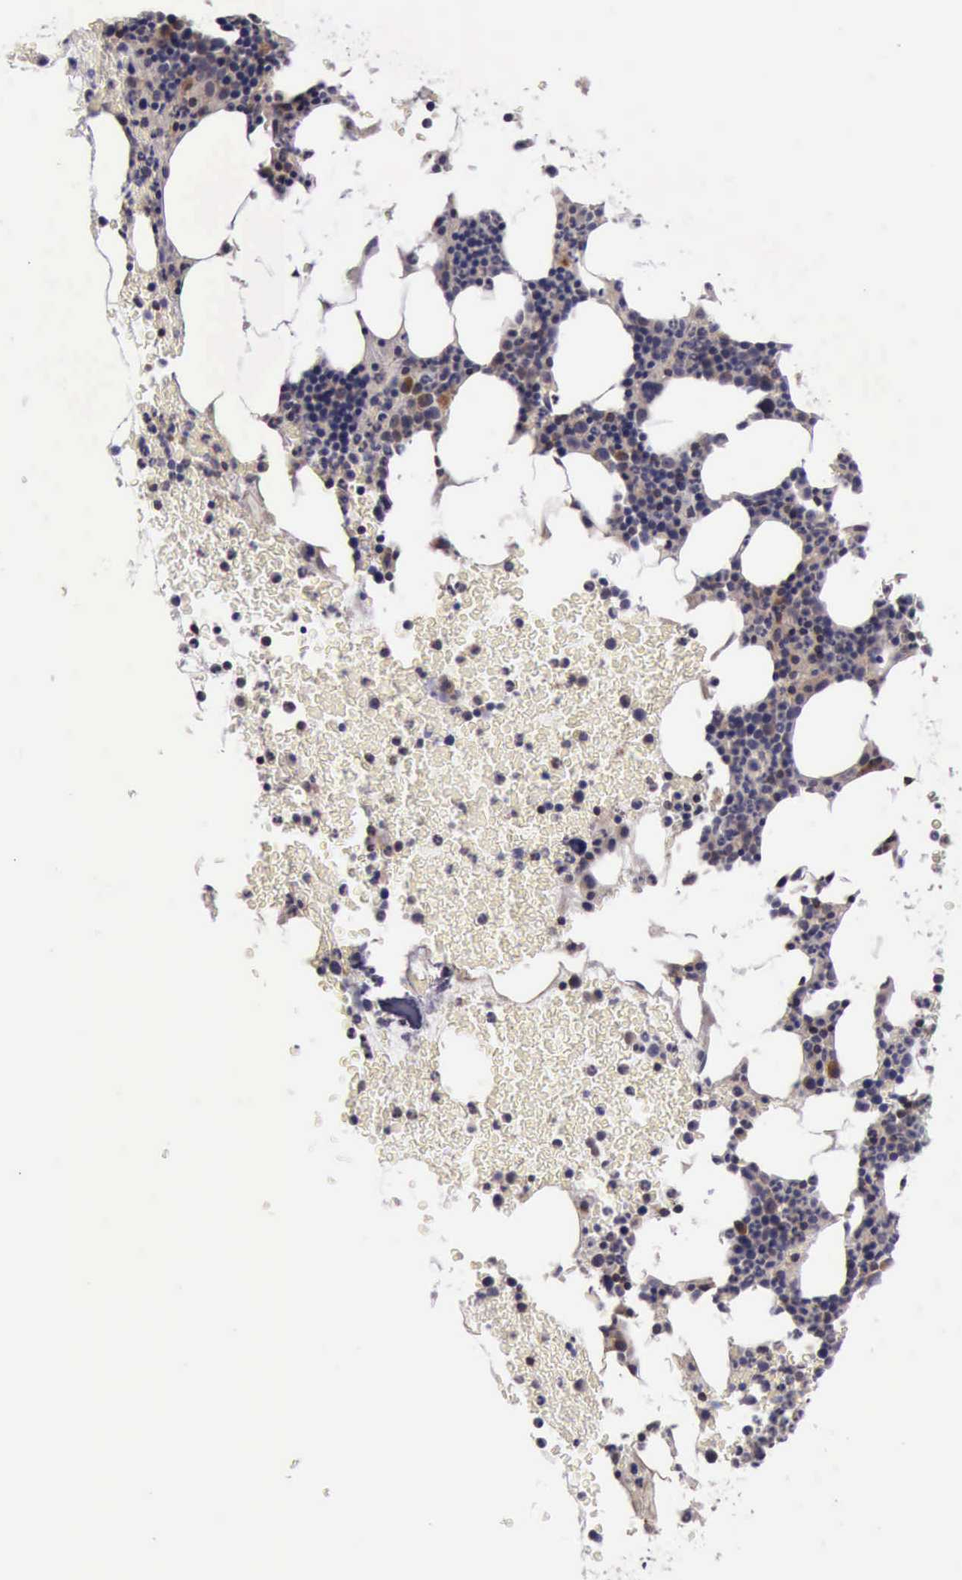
{"staining": {"intensity": "moderate", "quantity": "<25%", "location": "cytoplasmic/membranous"}, "tissue": "bone marrow", "cell_type": "Hematopoietic cells", "image_type": "normal", "snomed": [{"axis": "morphology", "description": "Normal tissue, NOS"}, {"axis": "topography", "description": "Bone marrow"}], "caption": "The micrograph displays immunohistochemical staining of unremarkable bone marrow. There is moderate cytoplasmic/membranous positivity is appreciated in approximately <25% of hematopoietic cells.", "gene": "RAB39B", "patient": {"sex": "female", "age": 53}}